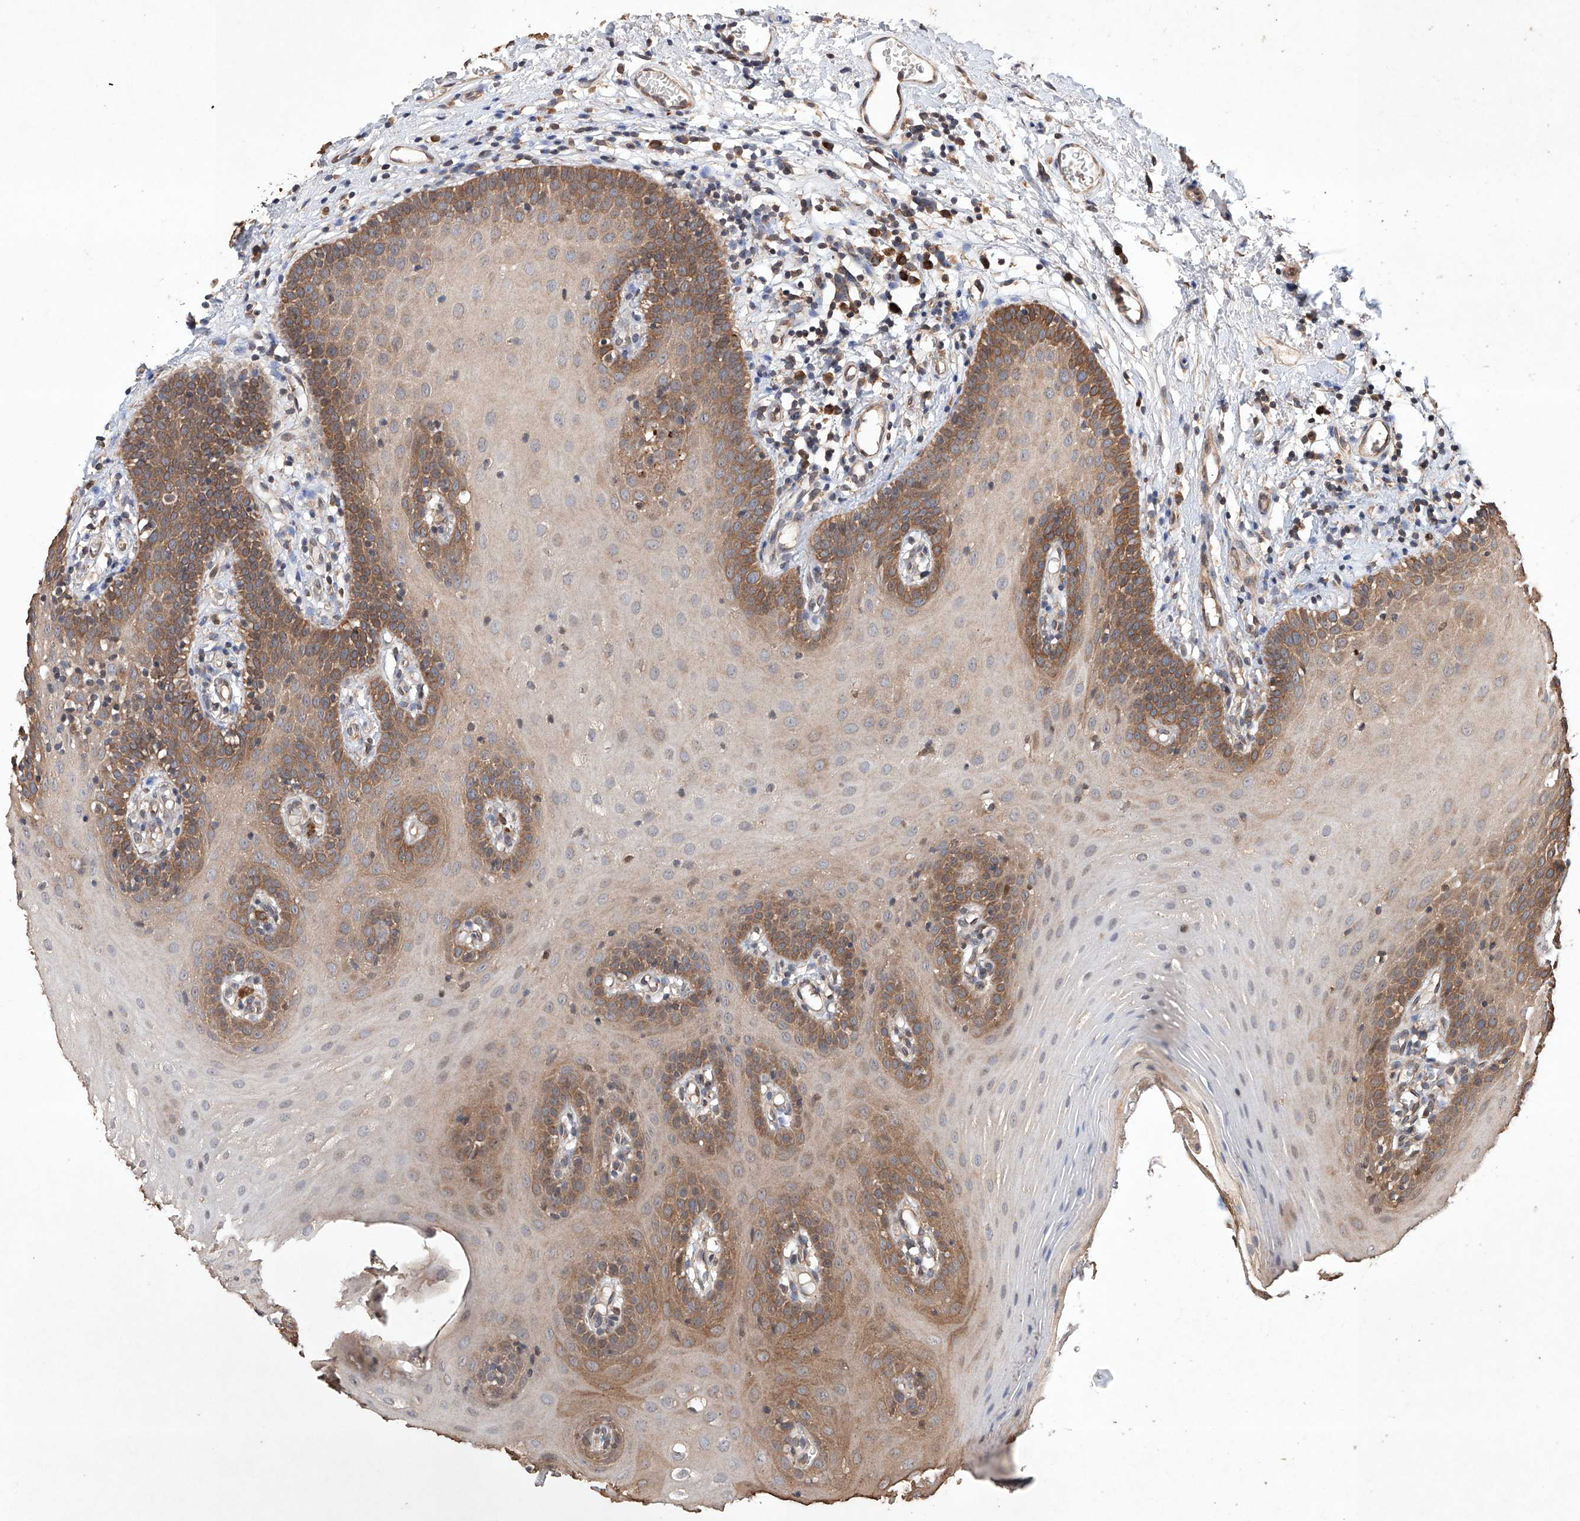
{"staining": {"intensity": "moderate", "quantity": "25%-75%", "location": "cytoplasmic/membranous"}, "tissue": "oral mucosa", "cell_type": "Squamous epithelial cells", "image_type": "normal", "snomed": [{"axis": "morphology", "description": "Normal tissue, NOS"}, {"axis": "topography", "description": "Oral tissue"}], "caption": "Human oral mucosa stained with a brown dye shows moderate cytoplasmic/membranous positive expression in approximately 25%-75% of squamous epithelial cells.", "gene": "LURAP1", "patient": {"sex": "male", "age": 74}}